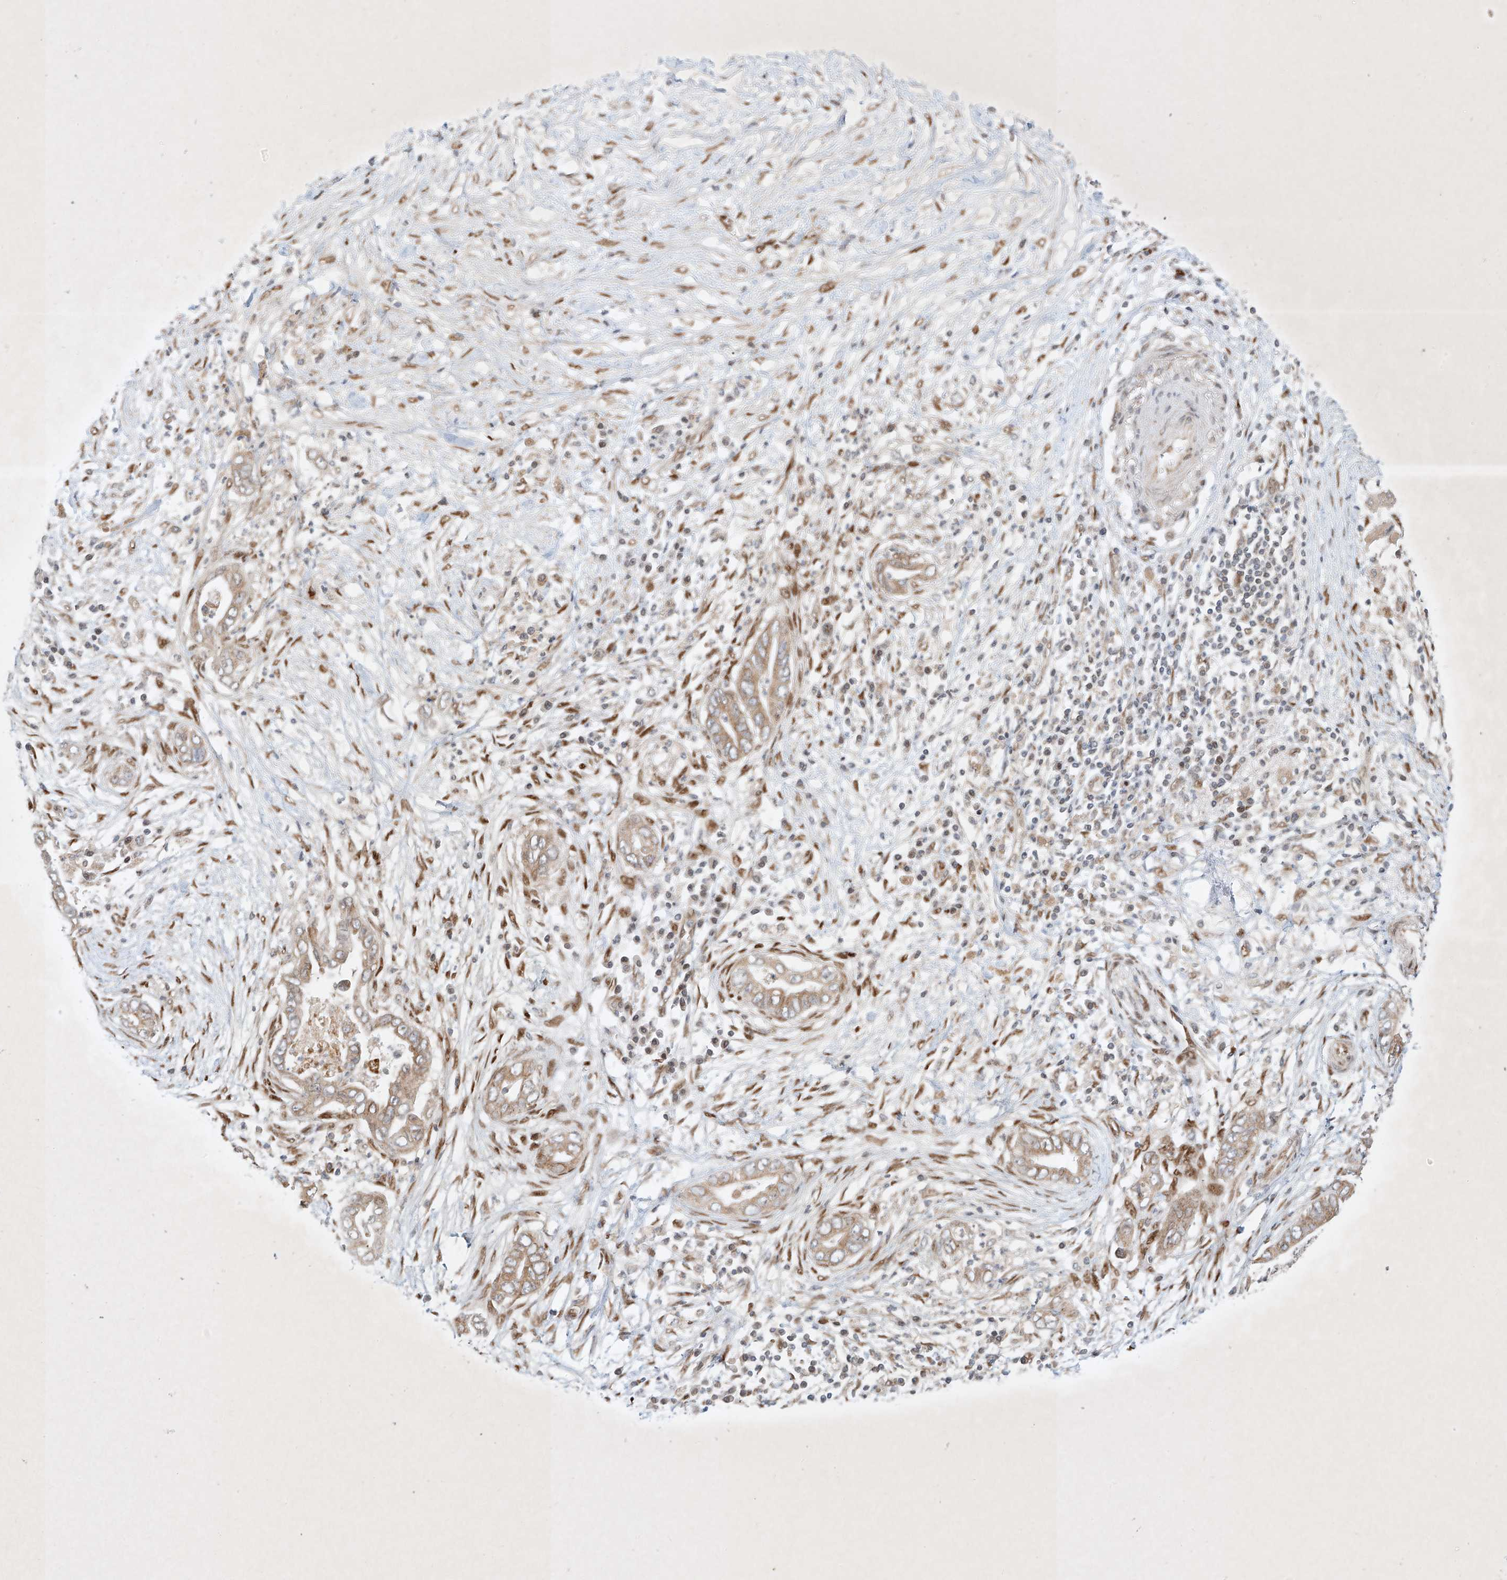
{"staining": {"intensity": "weak", "quantity": ">75%", "location": "cytoplasmic/membranous"}, "tissue": "pancreatic cancer", "cell_type": "Tumor cells", "image_type": "cancer", "snomed": [{"axis": "morphology", "description": "Adenocarcinoma, NOS"}, {"axis": "topography", "description": "Pancreas"}], "caption": "The photomicrograph reveals a brown stain indicating the presence of a protein in the cytoplasmic/membranous of tumor cells in pancreatic adenocarcinoma.", "gene": "EPG5", "patient": {"sex": "male", "age": 75}}